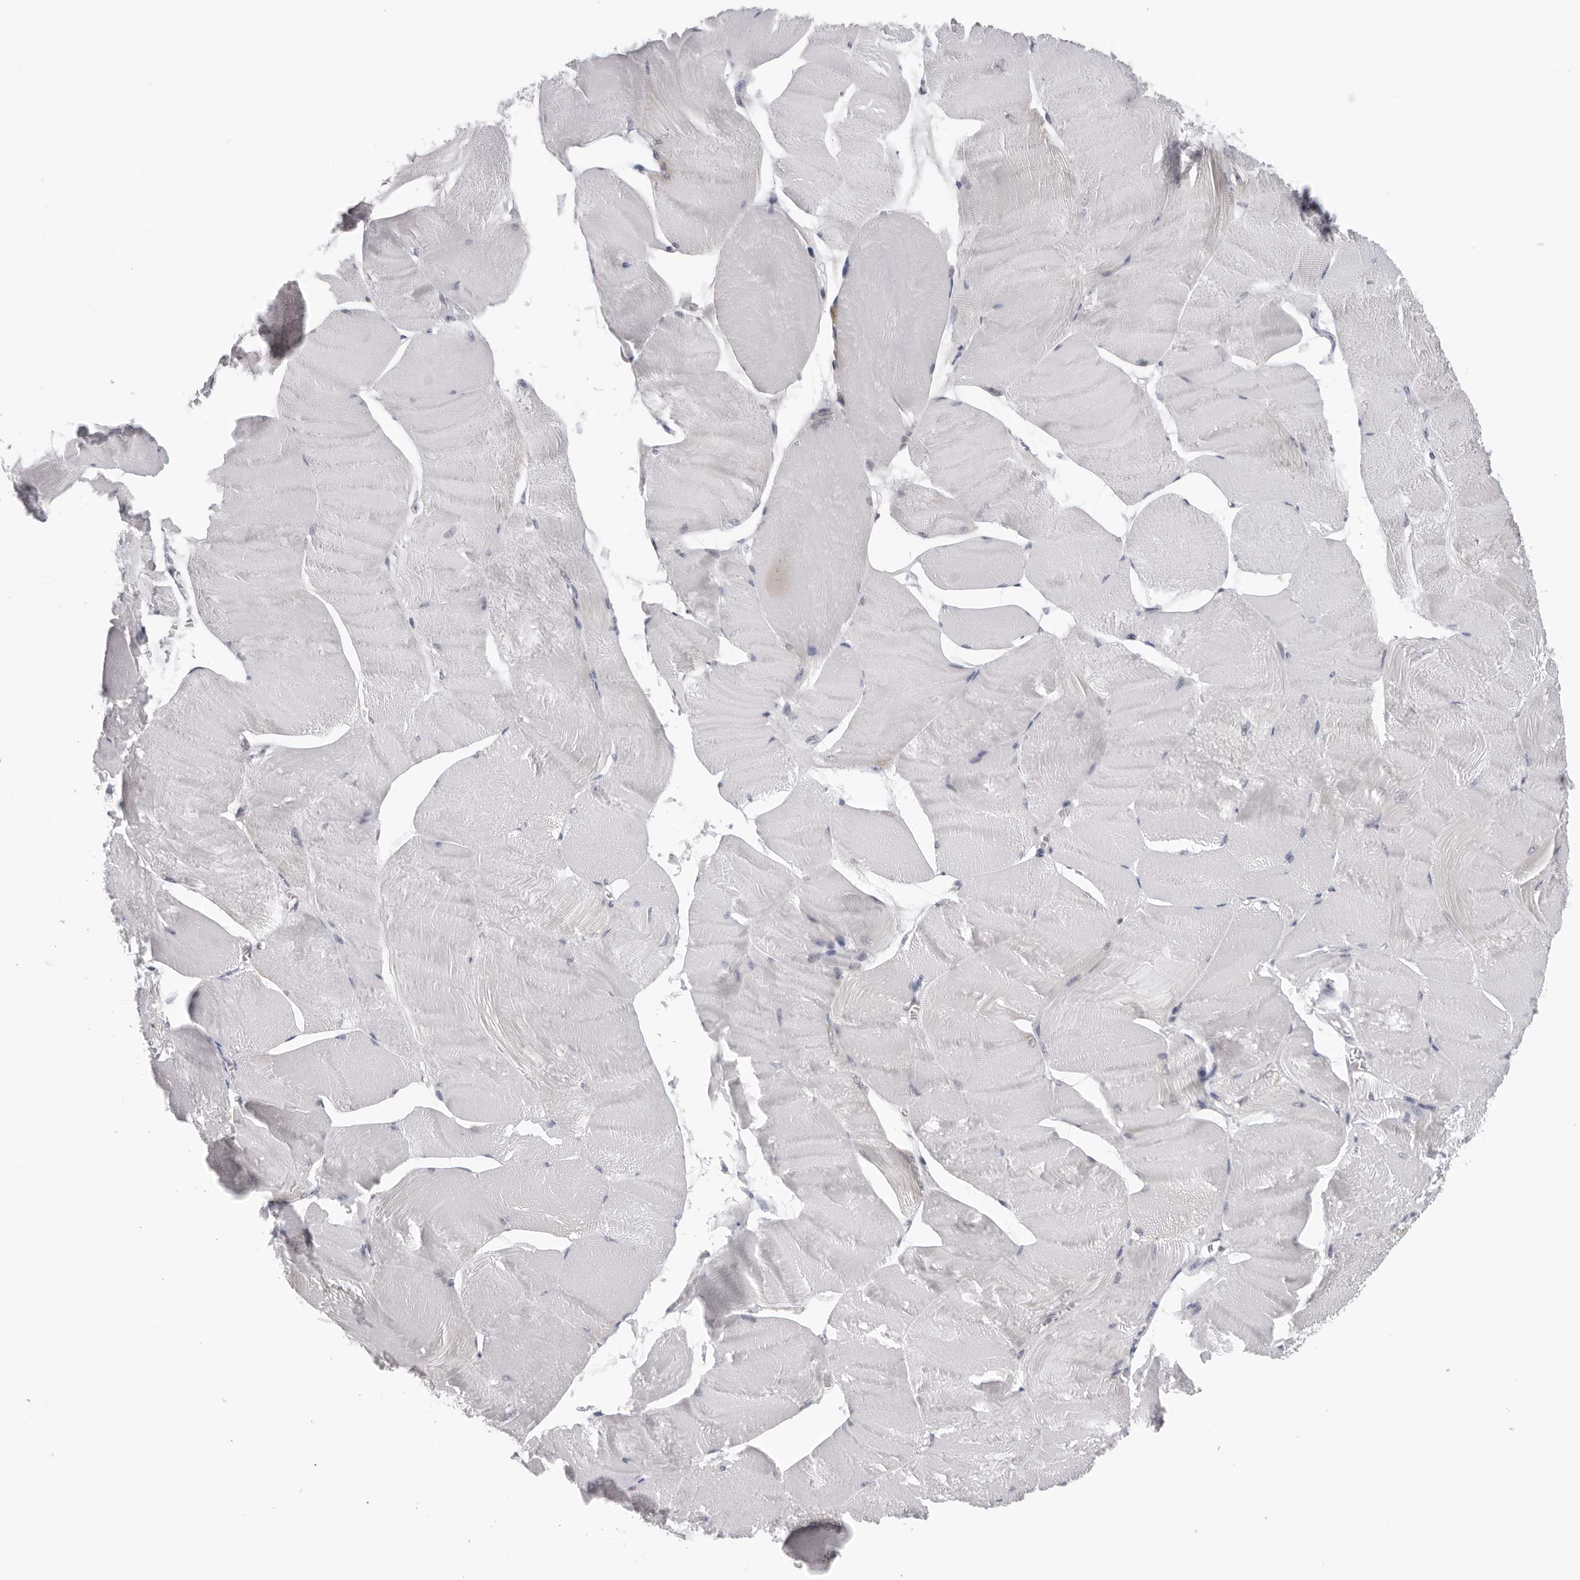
{"staining": {"intensity": "negative", "quantity": "none", "location": "none"}, "tissue": "skeletal muscle", "cell_type": "Myocytes", "image_type": "normal", "snomed": [{"axis": "morphology", "description": "Normal tissue, NOS"}, {"axis": "morphology", "description": "Basal cell carcinoma"}, {"axis": "topography", "description": "Skeletal muscle"}], "caption": "Immunohistochemistry of normal human skeletal muscle reveals no staining in myocytes.", "gene": "CPT2", "patient": {"sex": "female", "age": 64}}